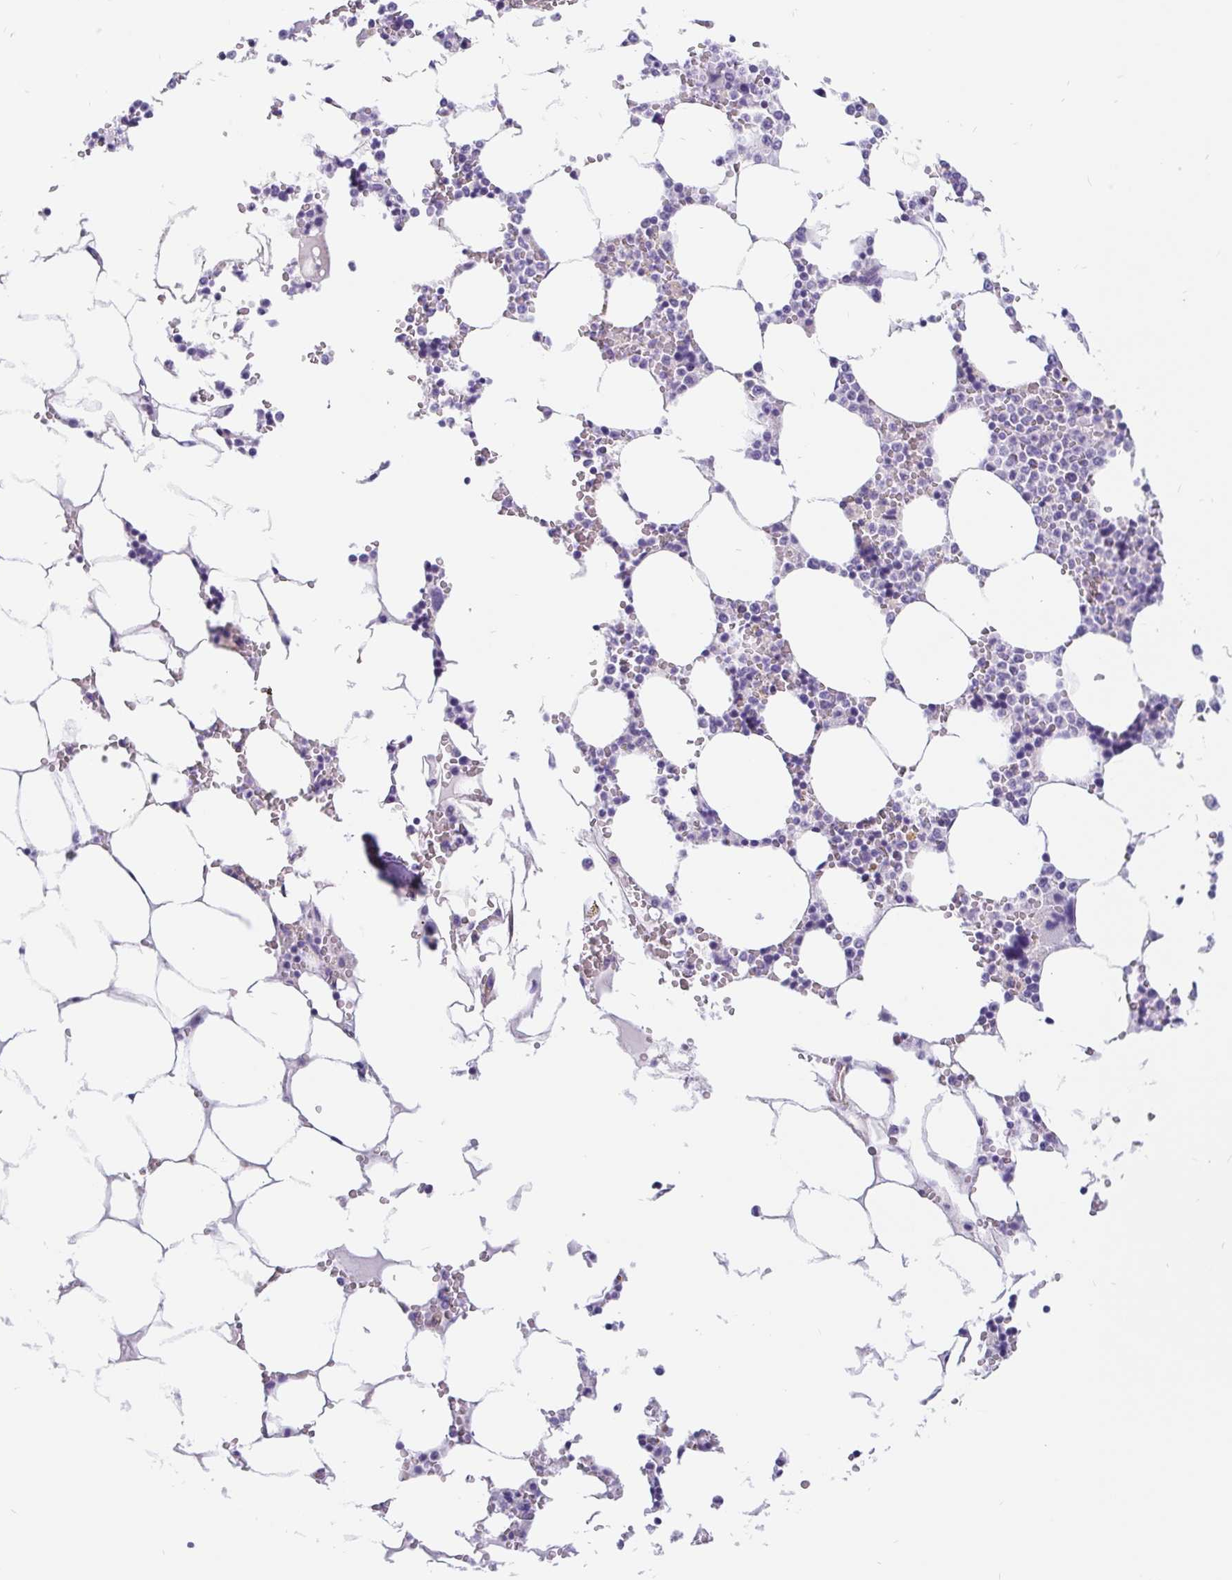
{"staining": {"intensity": "negative", "quantity": "none", "location": "none"}, "tissue": "bone marrow", "cell_type": "Hematopoietic cells", "image_type": "normal", "snomed": [{"axis": "morphology", "description": "Normal tissue, NOS"}, {"axis": "topography", "description": "Bone marrow"}], "caption": "A high-resolution image shows immunohistochemistry staining of benign bone marrow, which shows no significant staining in hematopoietic cells.", "gene": "LIMCH1", "patient": {"sex": "male", "age": 64}}